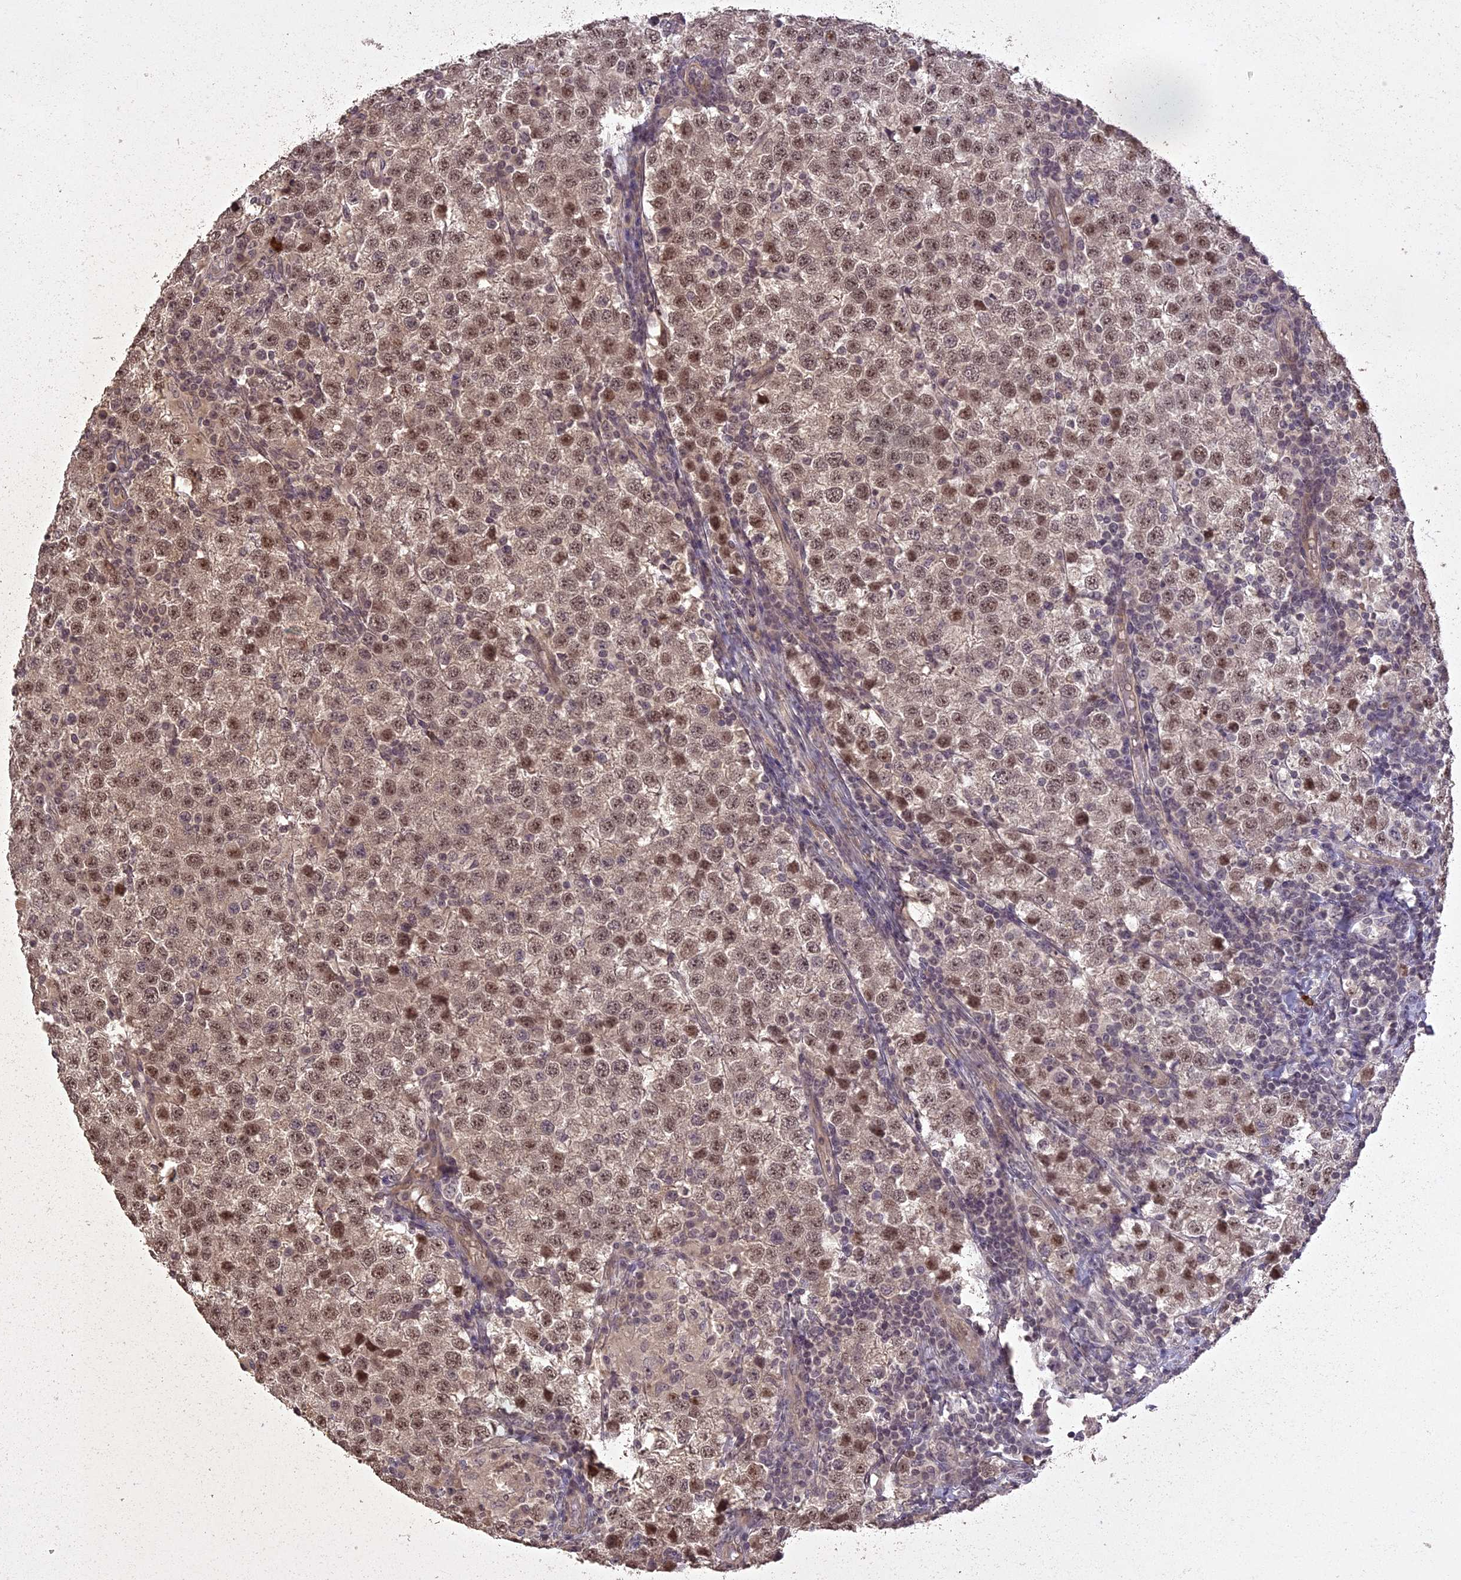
{"staining": {"intensity": "moderate", "quantity": ">75%", "location": "nuclear"}, "tissue": "testis cancer", "cell_type": "Tumor cells", "image_type": "cancer", "snomed": [{"axis": "morphology", "description": "Seminoma, NOS"}, {"axis": "topography", "description": "Testis"}], "caption": "Brown immunohistochemical staining in human testis cancer exhibits moderate nuclear staining in about >75% of tumor cells.", "gene": "LIN37", "patient": {"sex": "male", "age": 34}}